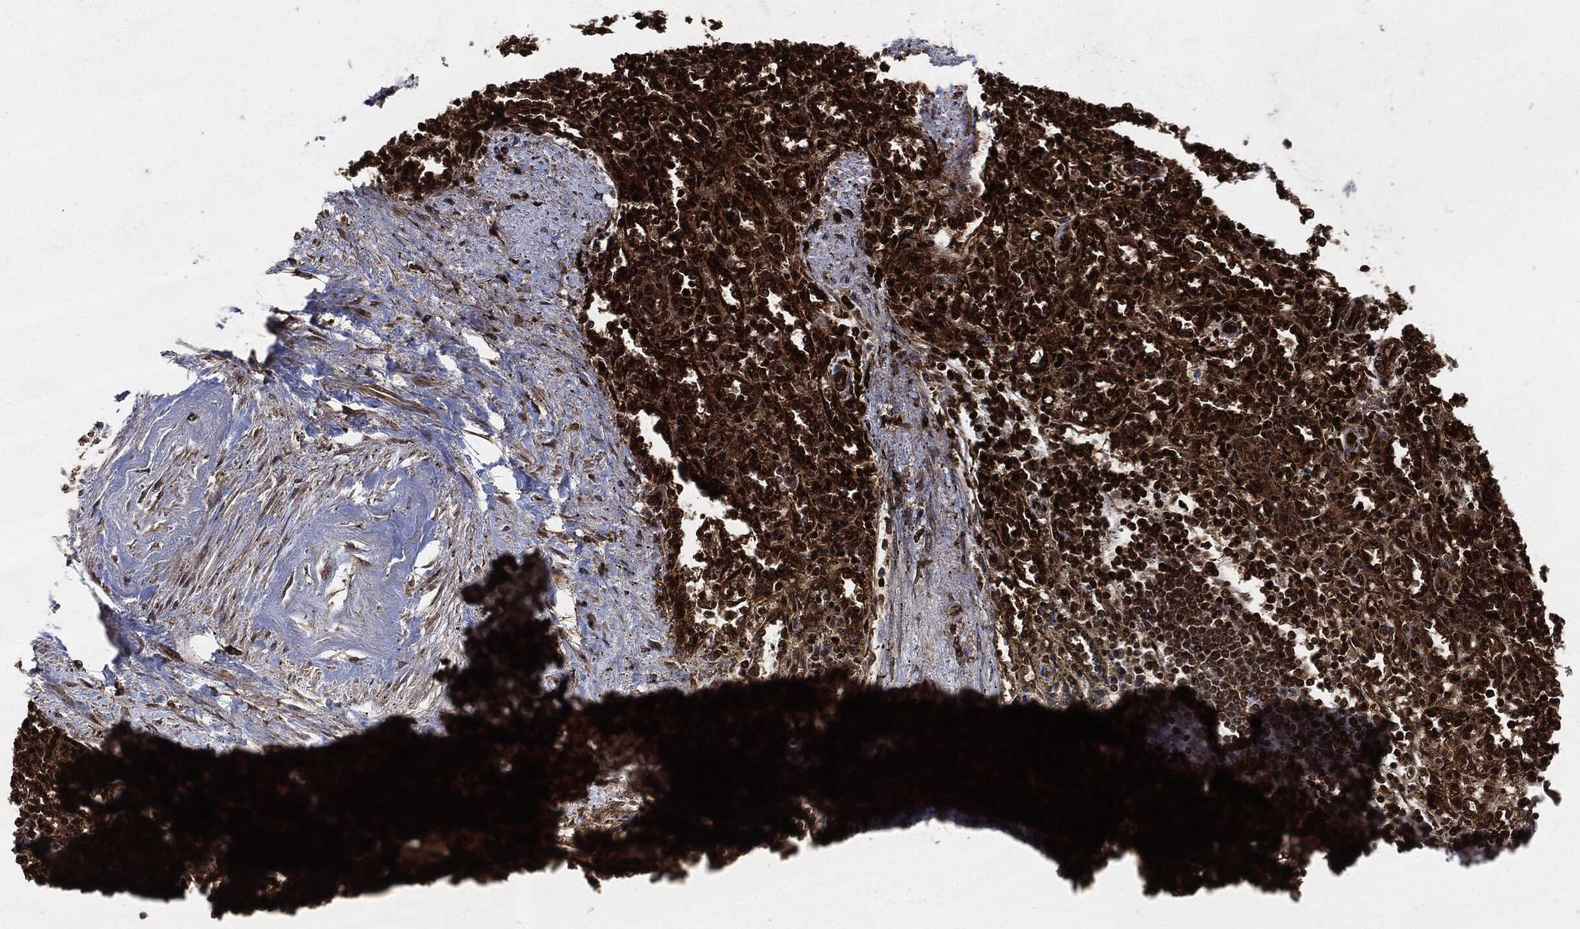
{"staining": {"intensity": "strong", "quantity": ">75%", "location": "cytoplasmic/membranous"}, "tissue": "spleen", "cell_type": "Cells in red pulp", "image_type": "normal", "snomed": [{"axis": "morphology", "description": "Normal tissue, NOS"}, {"axis": "topography", "description": "Spleen"}], "caption": "Immunohistochemistry (IHC) micrograph of benign spleen: spleen stained using IHC displays high levels of strong protein expression localized specifically in the cytoplasmic/membranous of cells in red pulp, appearing as a cytoplasmic/membranous brown color.", "gene": "YWHAB", "patient": {"sex": "male", "age": 69}}